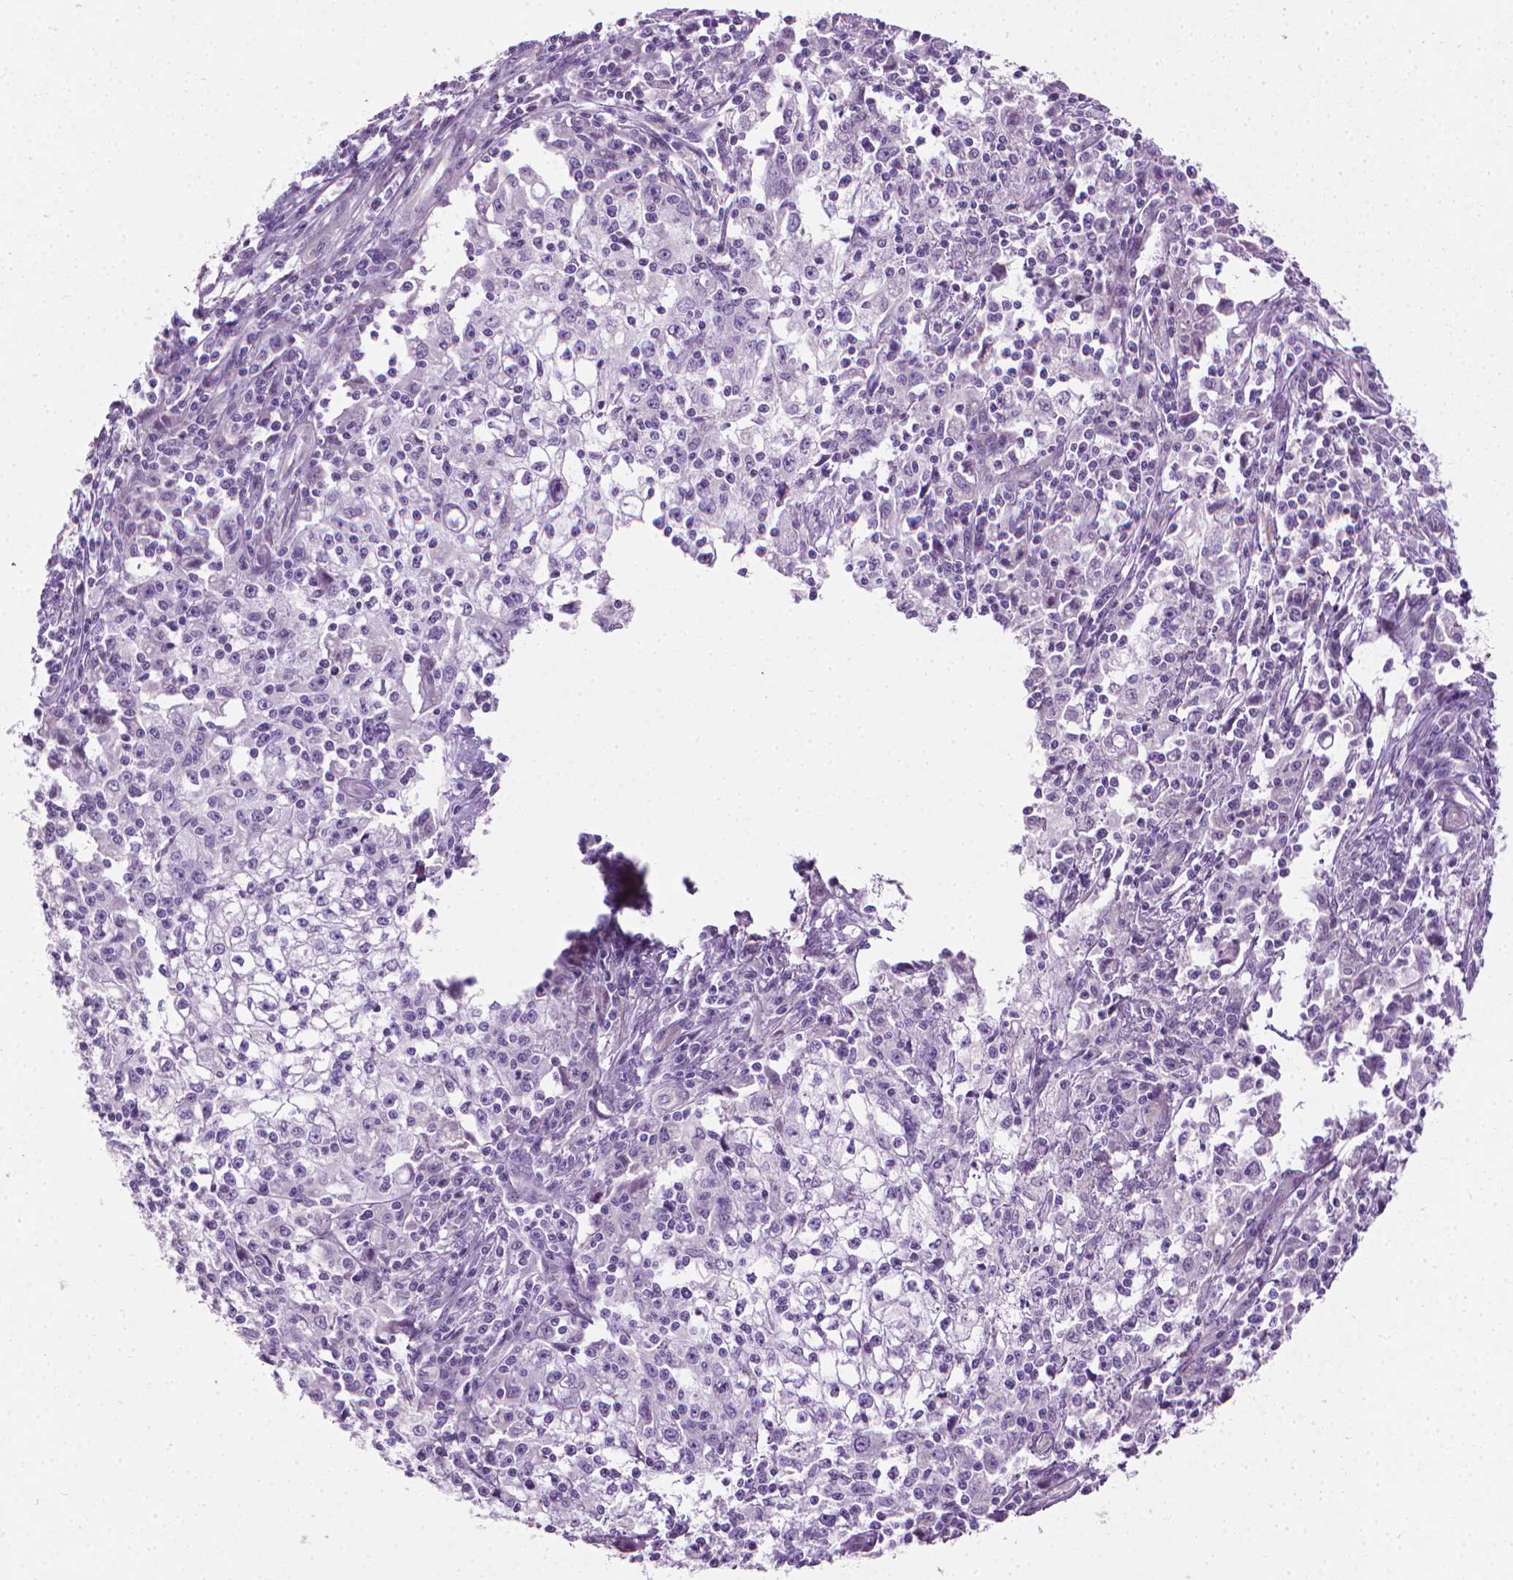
{"staining": {"intensity": "negative", "quantity": "none", "location": "none"}, "tissue": "cervical cancer", "cell_type": "Tumor cells", "image_type": "cancer", "snomed": [{"axis": "morphology", "description": "Squamous cell carcinoma, NOS"}, {"axis": "topography", "description": "Cervix"}], "caption": "Protein analysis of squamous cell carcinoma (cervical) demonstrates no significant expression in tumor cells.", "gene": "KRT73", "patient": {"sex": "female", "age": 85}}